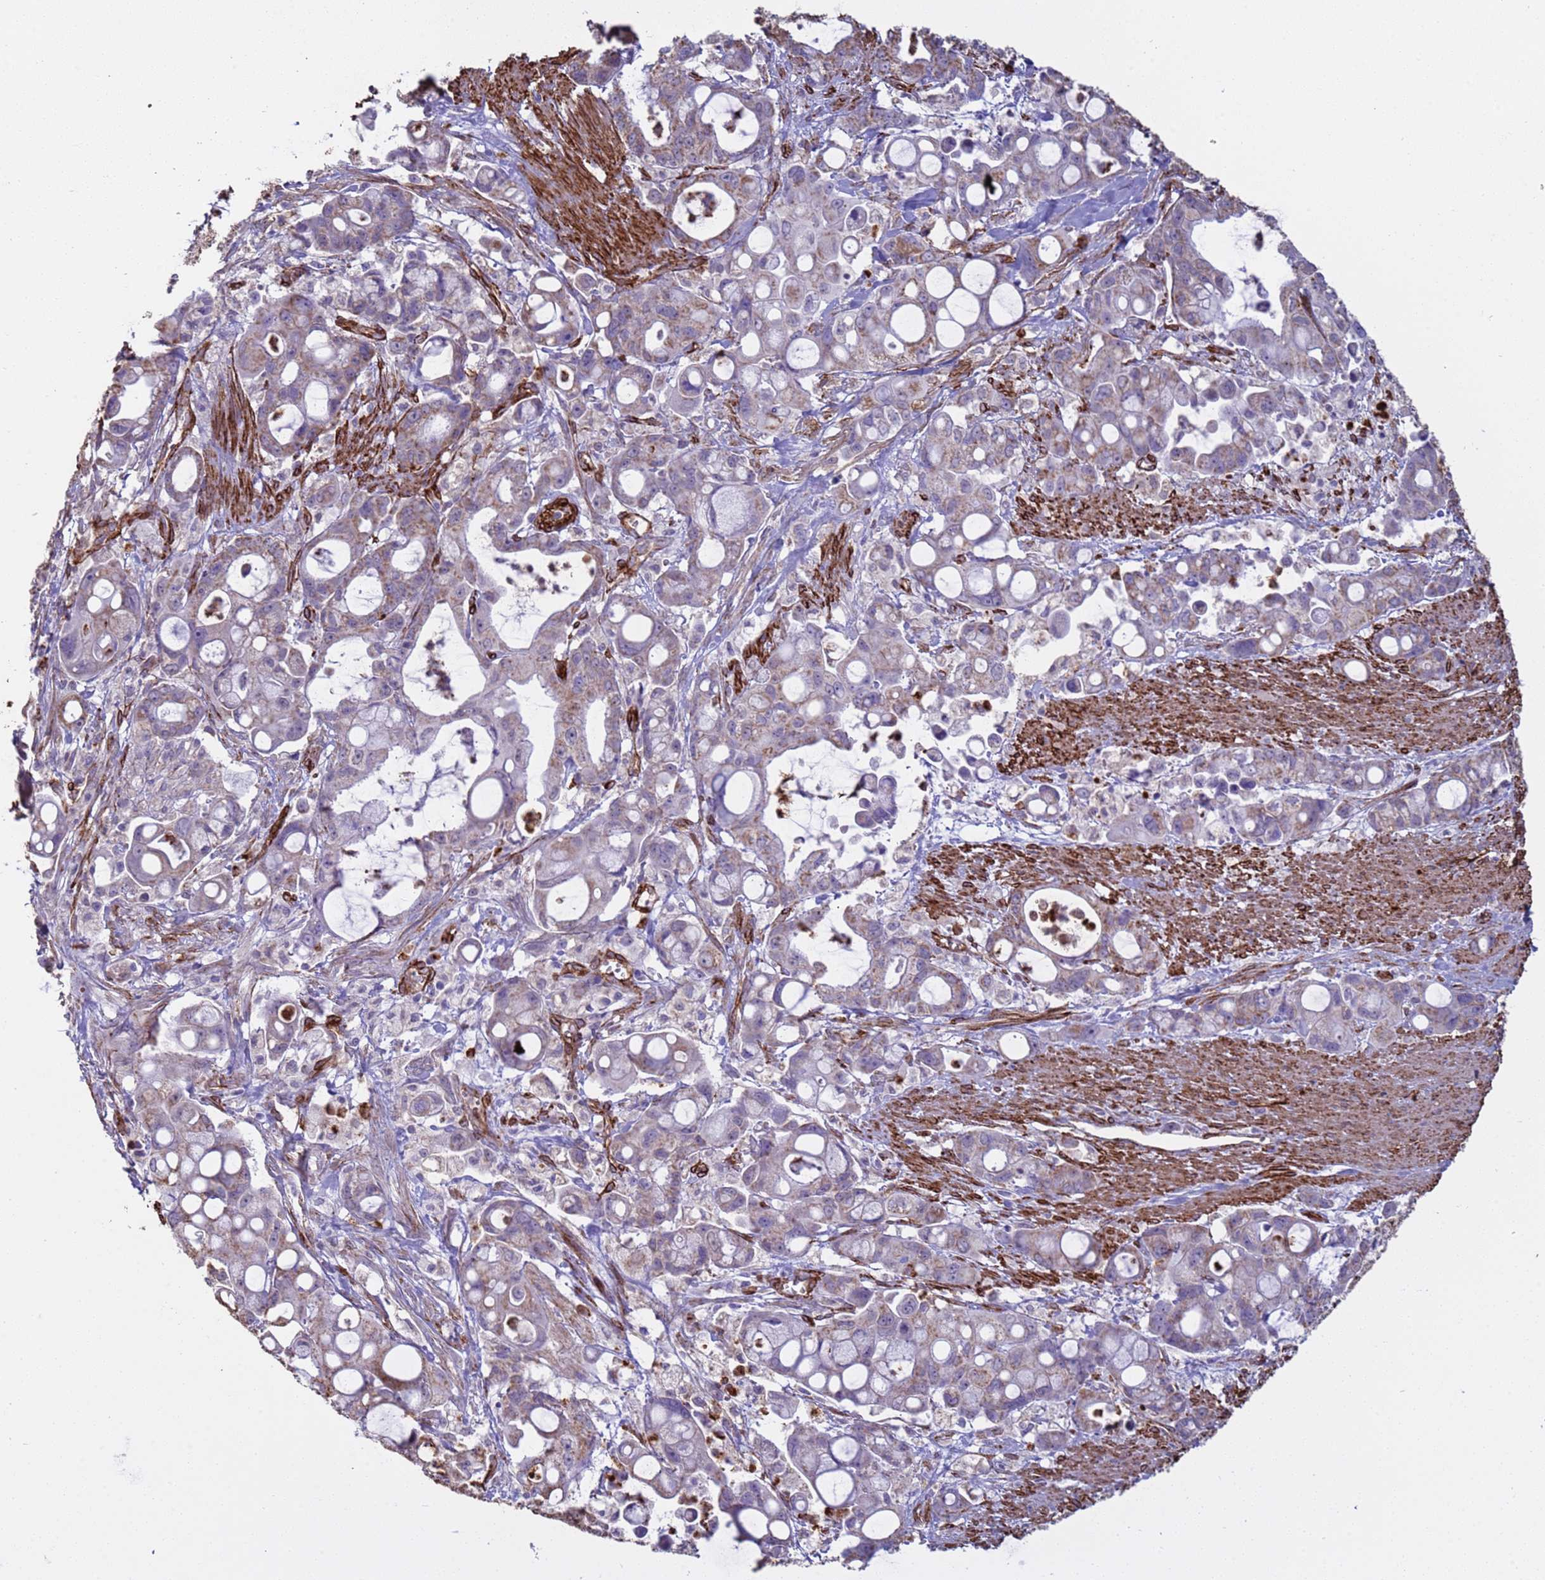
{"staining": {"intensity": "weak", "quantity": "25%-75%", "location": "cytoplasmic/membranous"}, "tissue": "pancreatic cancer", "cell_type": "Tumor cells", "image_type": "cancer", "snomed": [{"axis": "morphology", "description": "Adenocarcinoma, NOS"}, {"axis": "topography", "description": "Pancreas"}], "caption": "An image showing weak cytoplasmic/membranous staining in about 25%-75% of tumor cells in pancreatic cancer, as visualized by brown immunohistochemical staining.", "gene": "GASK1A", "patient": {"sex": "male", "age": 68}}